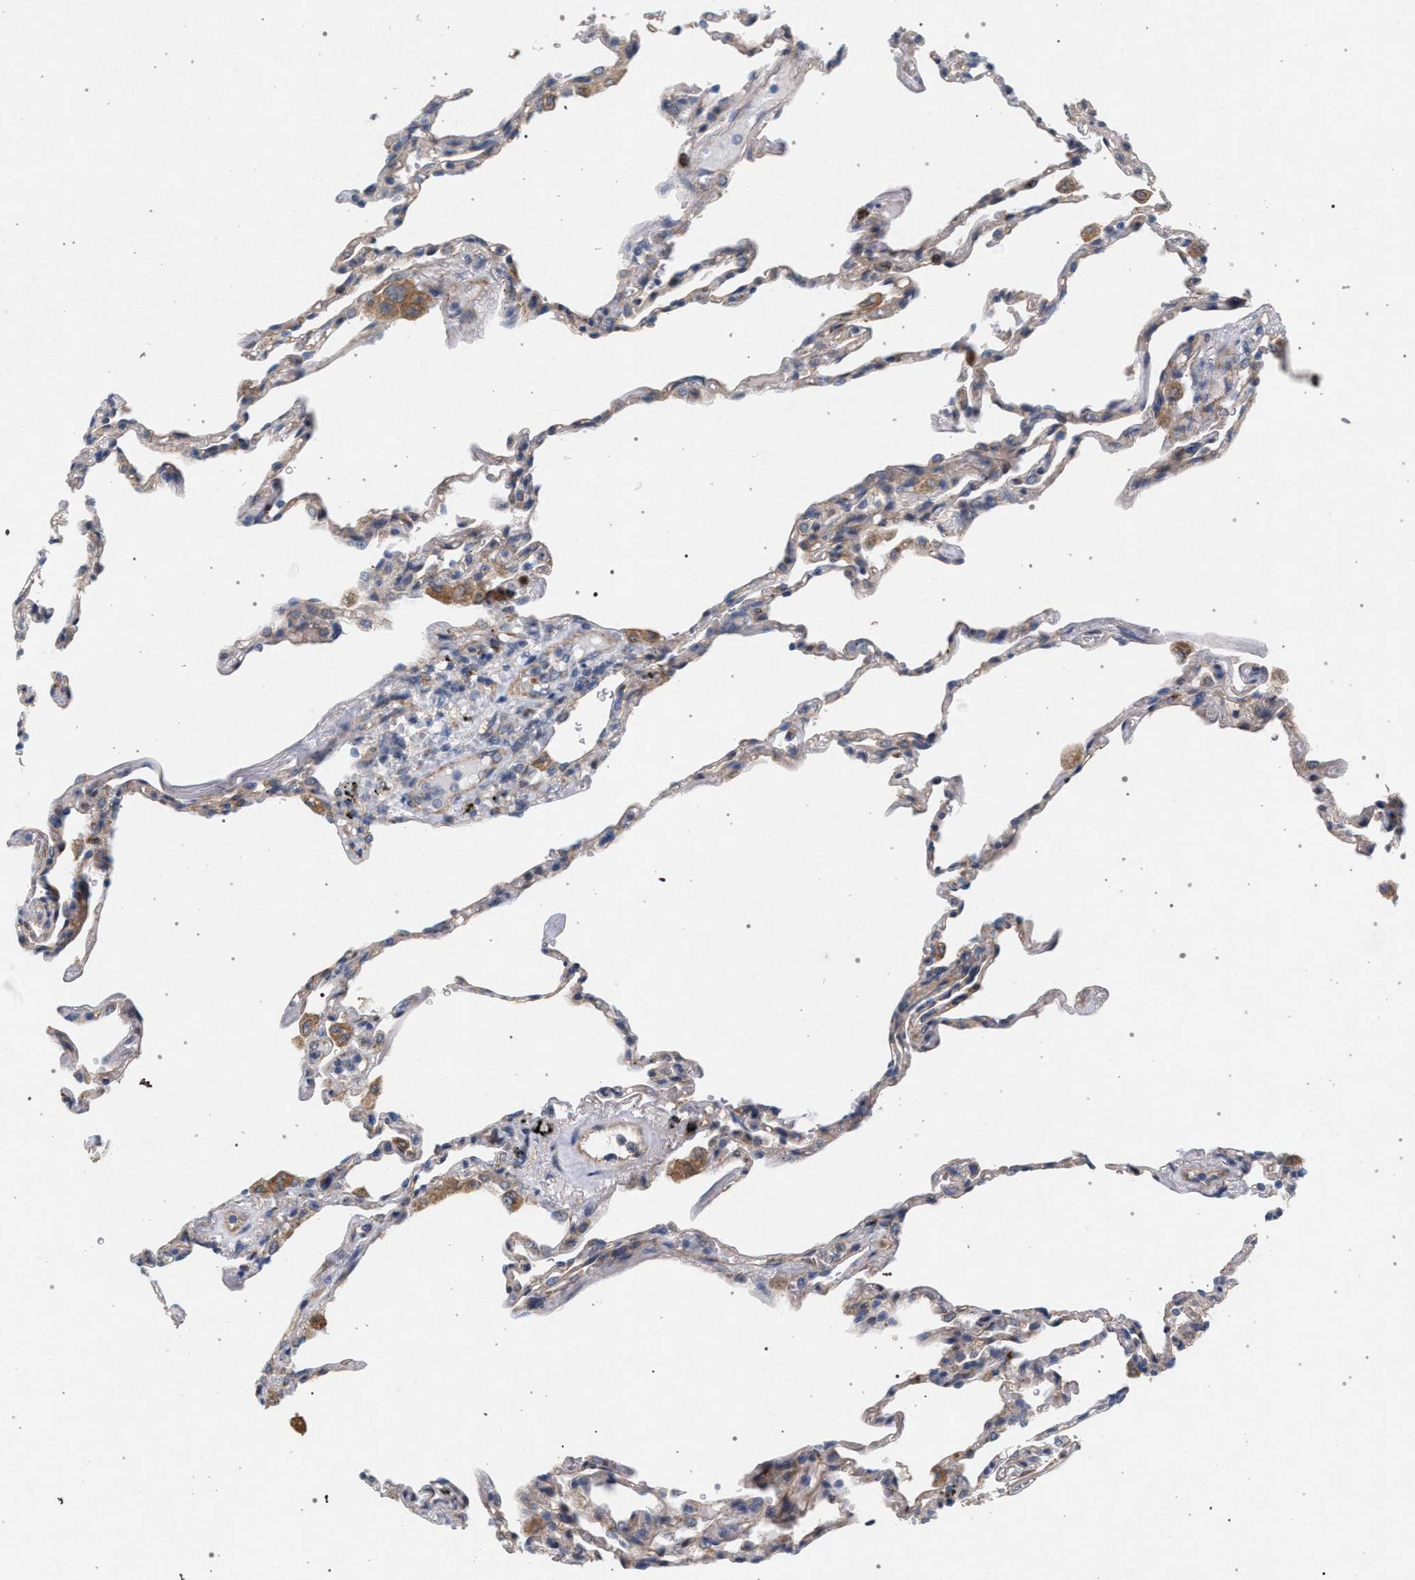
{"staining": {"intensity": "weak", "quantity": "25%-75%", "location": "cytoplasmic/membranous"}, "tissue": "lung", "cell_type": "Alveolar cells", "image_type": "normal", "snomed": [{"axis": "morphology", "description": "Normal tissue, NOS"}, {"axis": "topography", "description": "Lung"}], "caption": "Immunohistochemistry (IHC) of benign human lung exhibits low levels of weak cytoplasmic/membranous expression in approximately 25%-75% of alveolar cells. Nuclei are stained in blue.", "gene": "MAMDC2", "patient": {"sex": "male", "age": 59}}